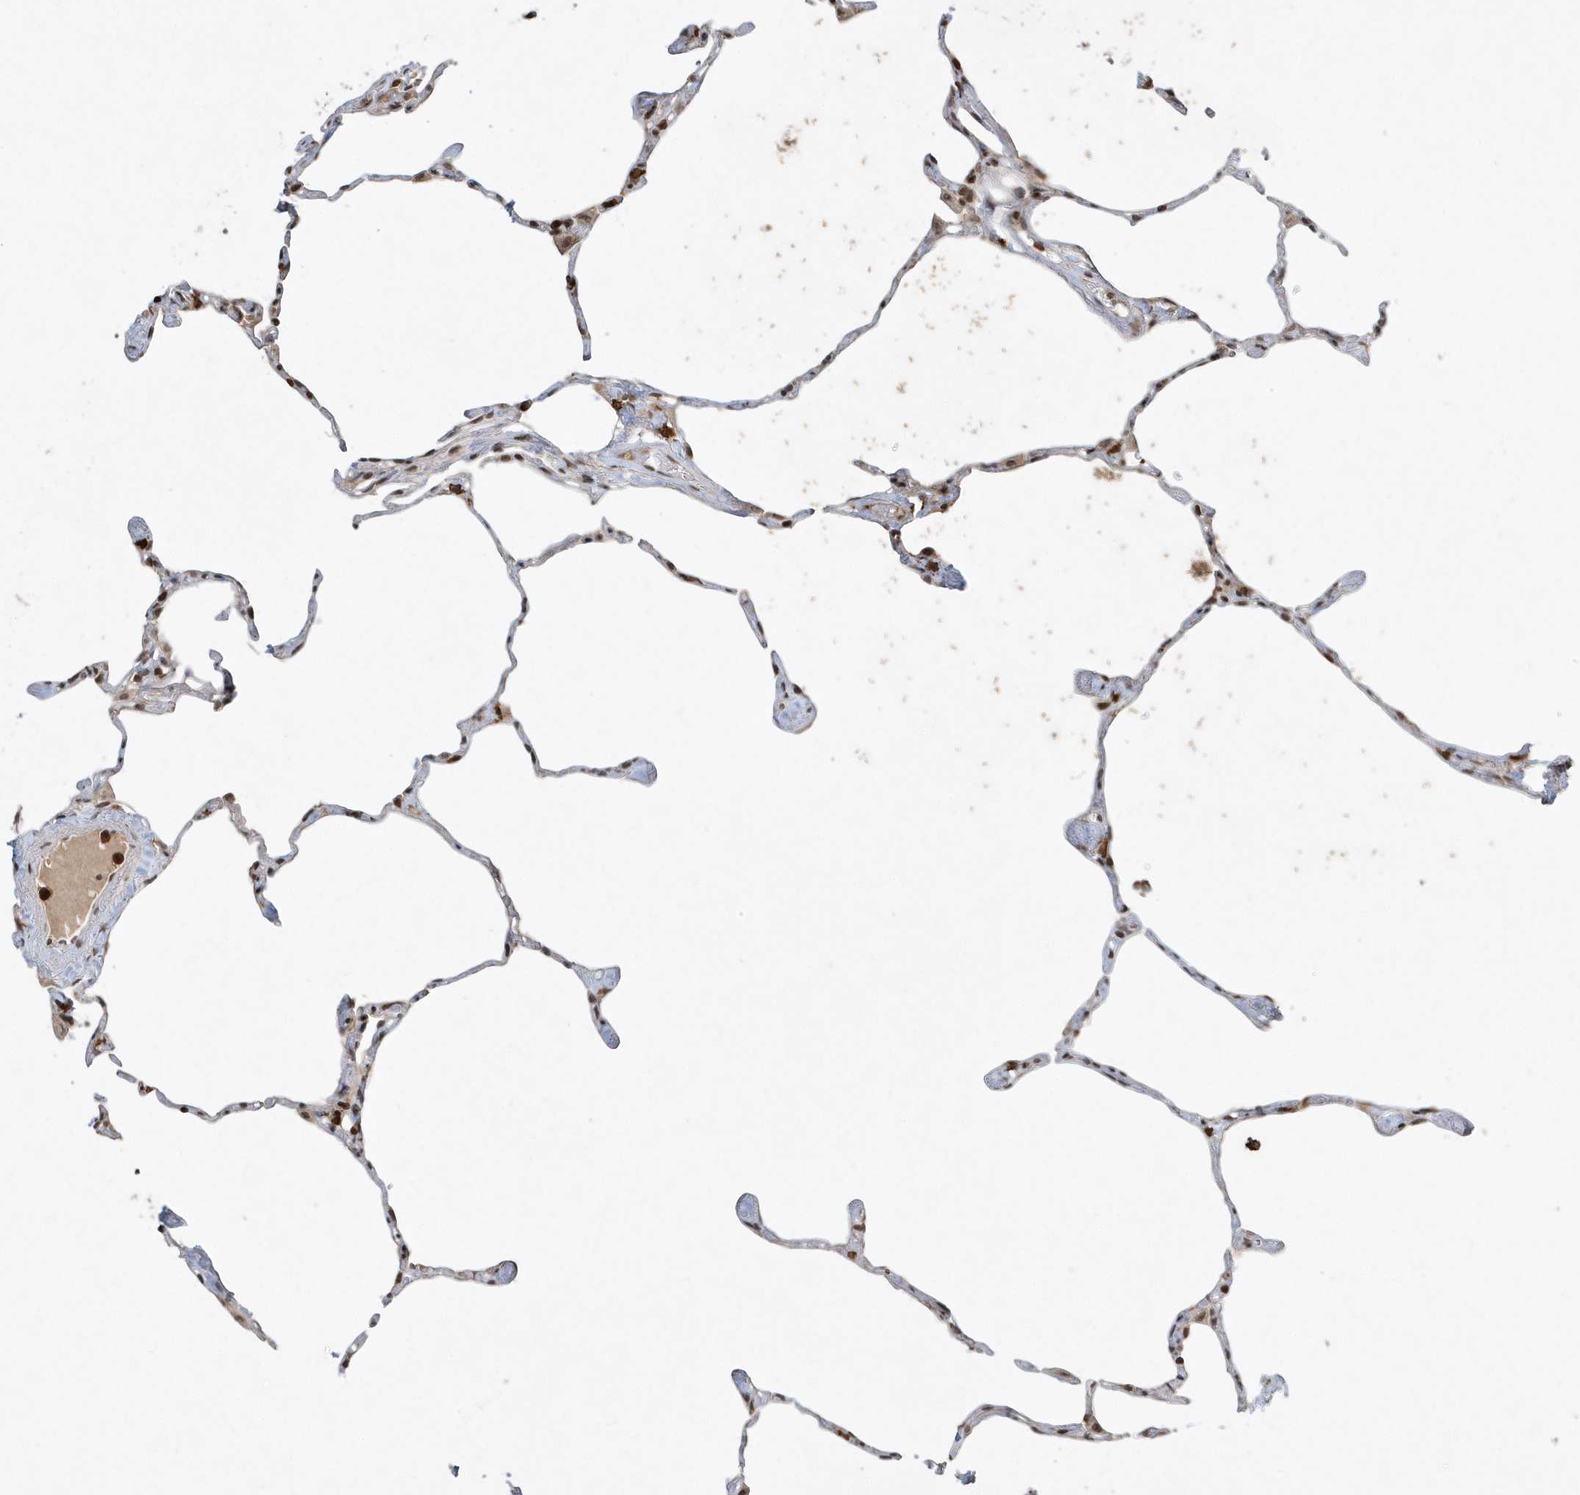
{"staining": {"intensity": "moderate", "quantity": "25%-75%", "location": "cytoplasmic/membranous,nuclear"}, "tissue": "lung", "cell_type": "Alveolar cells", "image_type": "normal", "snomed": [{"axis": "morphology", "description": "Normal tissue, NOS"}, {"axis": "topography", "description": "Lung"}], "caption": "Immunohistochemical staining of normal human lung displays moderate cytoplasmic/membranous,nuclear protein positivity in approximately 25%-75% of alveolar cells.", "gene": "EIF2B1", "patient": {"sex": "male", "age": 65}}